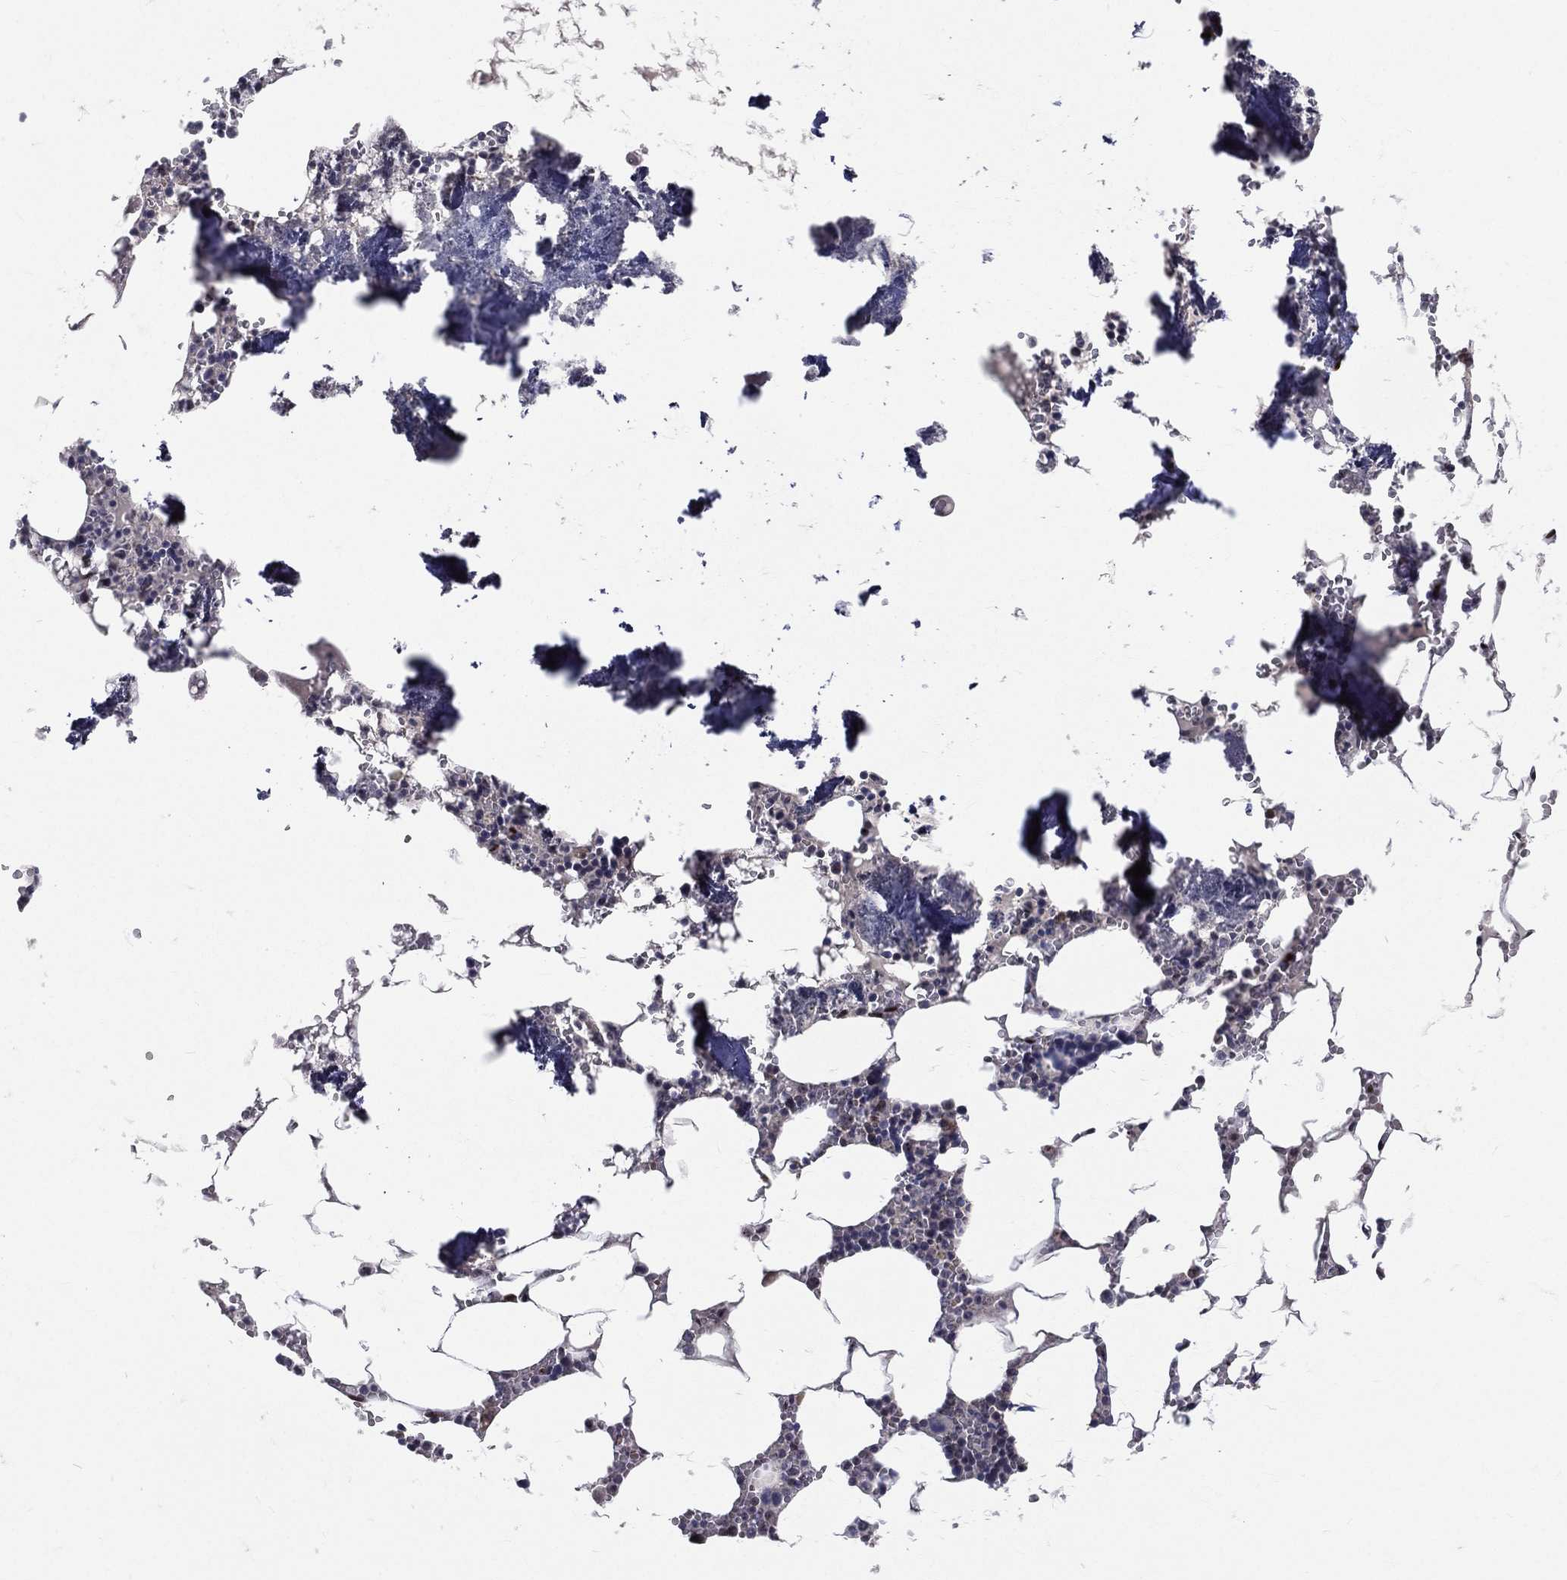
{"staining": {"intensity": "negative", "quantity": "none", "location": "none"}, "tissue": "bone marrow", "cell_type": "Hematopoietic cells", "image_type": "normal", "snomed": [{"axis": "morphology", "description": "Normal tissue, NOS"}, {"axis": "topography", "description": "Bone marrow"}], "caption": "Hematopoietic cells are negative for protein expression in benign human bone marrow. Nuclei are stained in blue.", "gene": "ZEB1", "patient": {"sex": "female", "age": 64}}